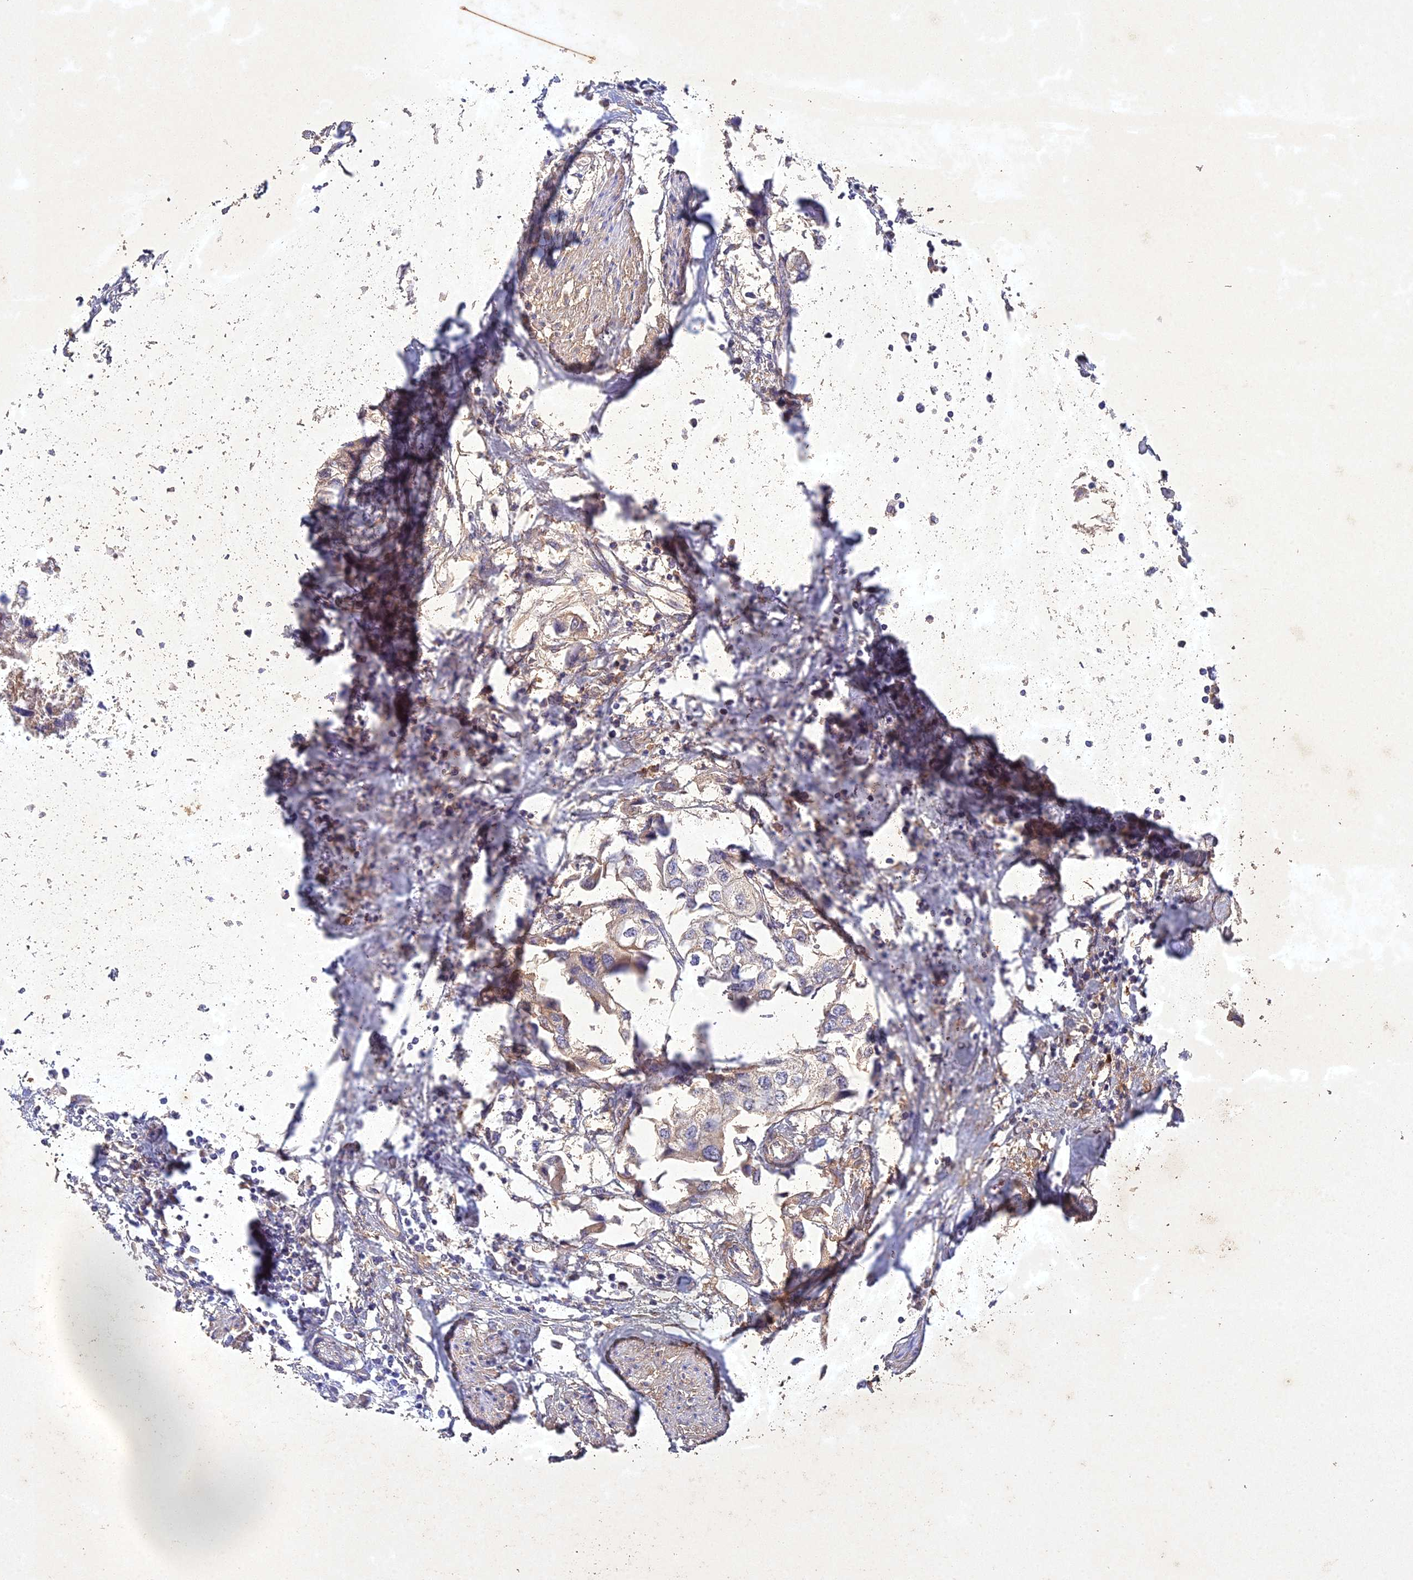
{"staining": {"intensity": "weak", "quantity": "<25%", "location": "cytoplasmic/membranous"}, "tissue": "urothelial cancer", "cell_type": "Tumor cells", "image_type": "cancer", "snomed": [{"axis": "morphology", "description": "Urothelial carcinoma, High grade"}, {"axis": "topography", "description": "Urinary bladder"}], "caption": "Immunohistochemical staining of urothelial cancer shows no significant positivity in tumor cells.", "gene": "NDUFV1", "patient": {"sex": "male", "age": 64}}